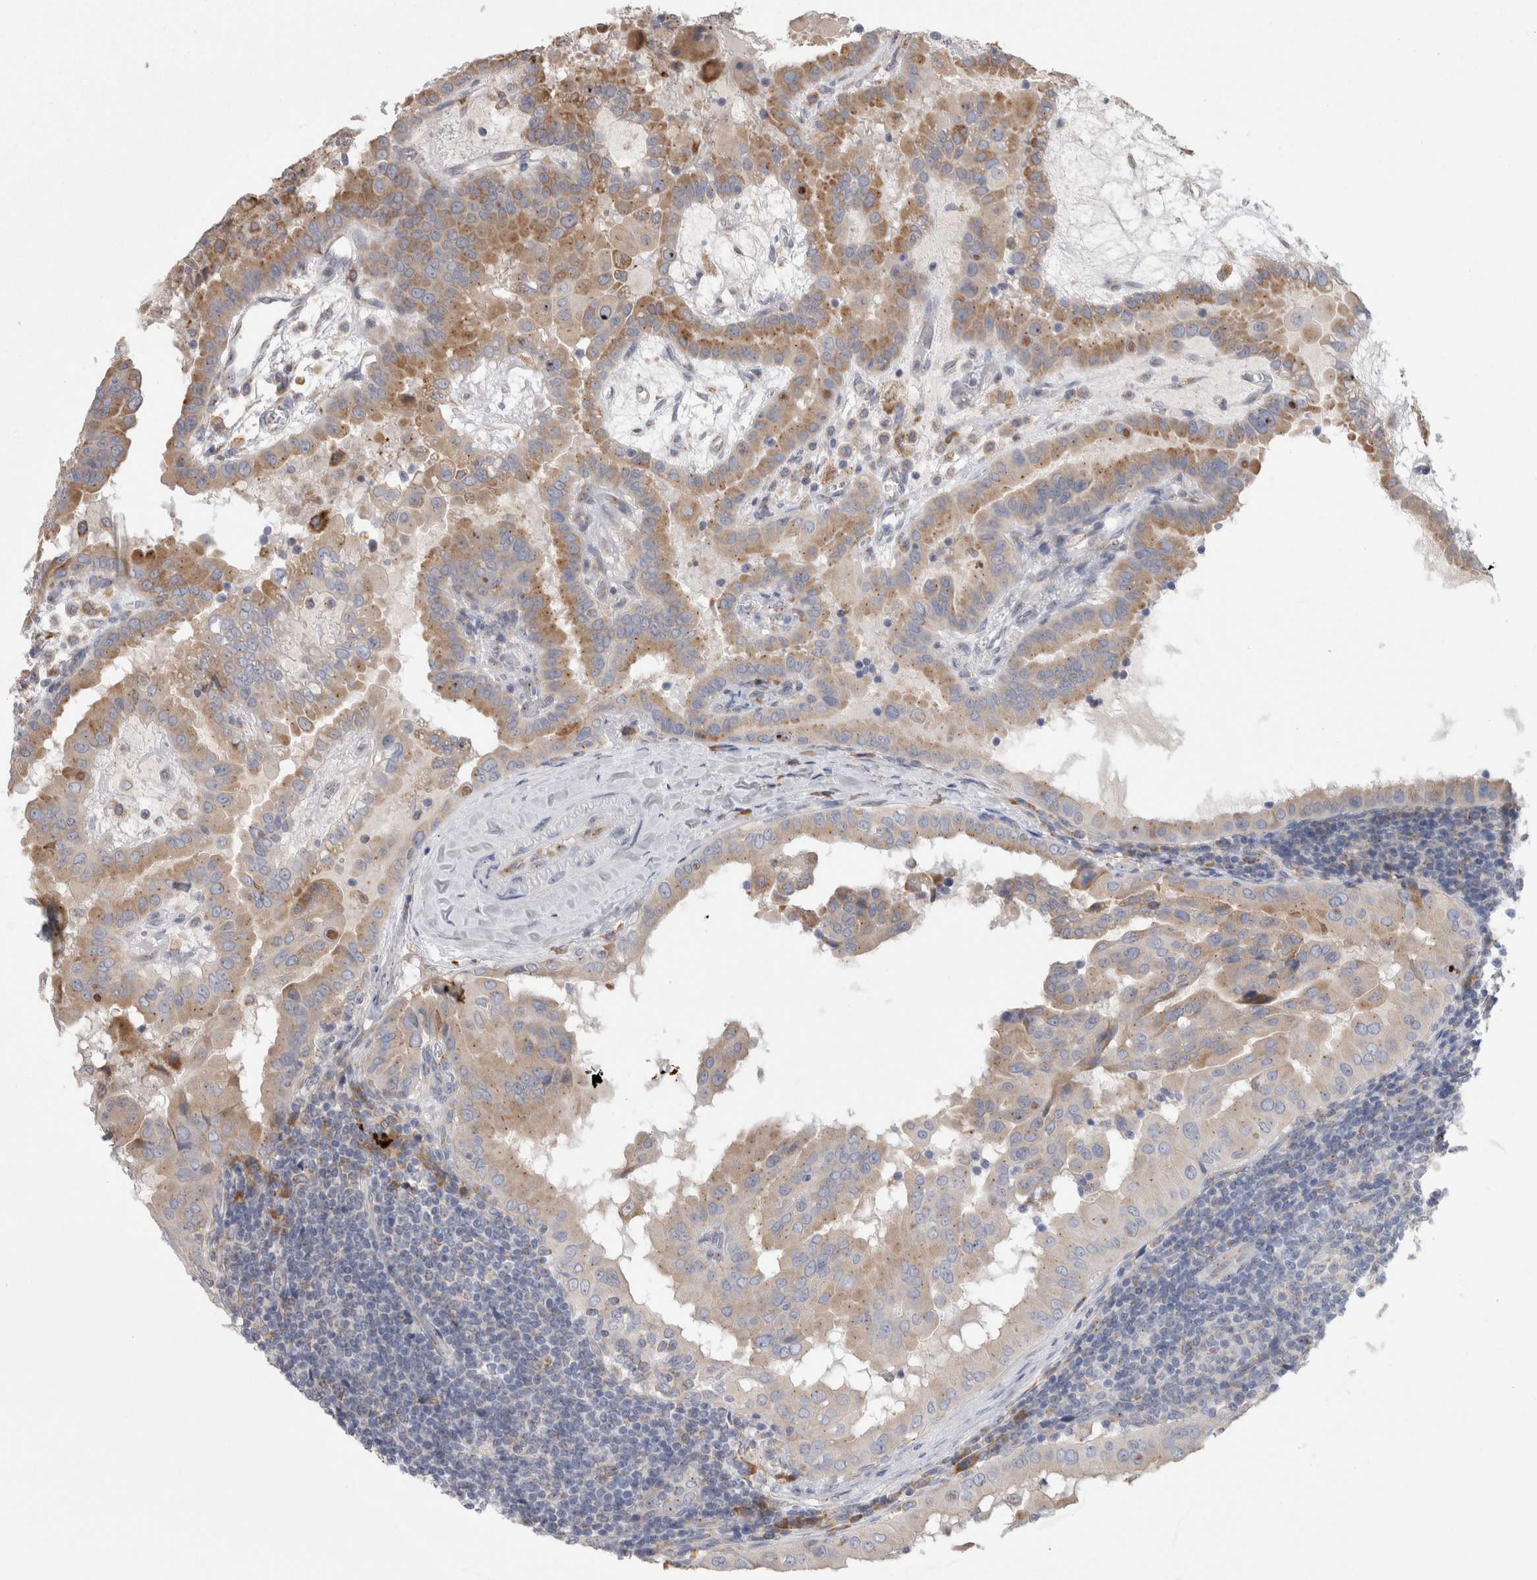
{"staining": {"intensity": "moderate", "quantity": "25%-75%", "location": "cytoplasmic/membranous"}, "tissue": "thyroid cancer", "cell_type": "Tumor cells", "image_type": "cancer", "snomed": [{"axis": "morphology", "description": "Papillary adenocarcinoma, NOS"}, {"axis": "topography", "description": "Thyroid gland"}], "caption": "High-power microscopy captured an immunohistochemistry (IHC) image of thyroid papillary adenocarcinoma, revealing moderate cytoplasmic/membranous positivity in approximately 25%-75% of tumor cells.", "gene": "ZNF341", "patient": {"sex": "male", "age": 33}}